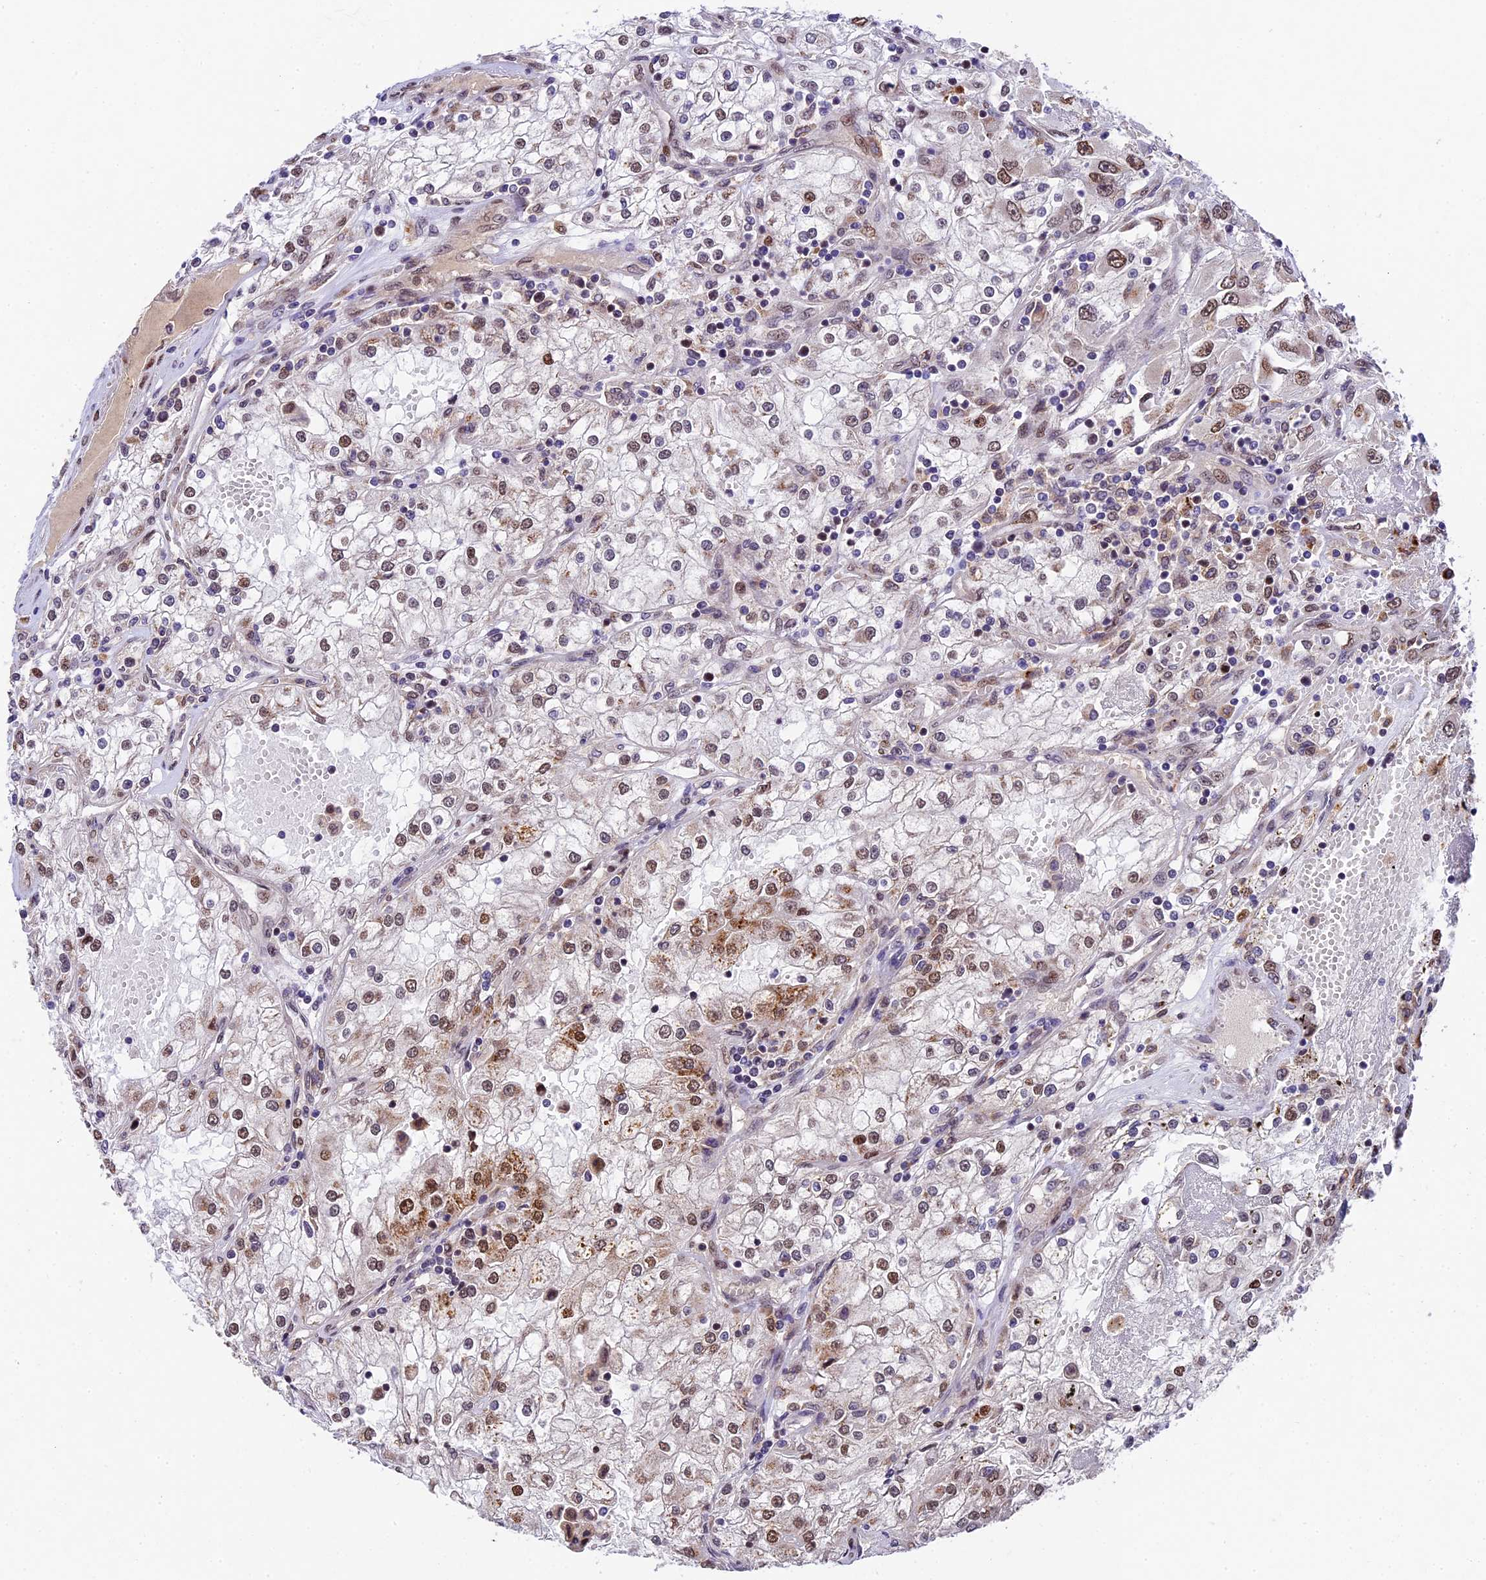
{"staining": {"intensity": "moderate", "quantity": ">75%", "location": "nuclear"}, "tissue": "renal cancer", "cell_type": "Tumor cells", "image_type": "cancer", "snomed": [{"axis": "morphology", "description": "Adenocarcinoma, NOS"}, {"axis": "topography", "description": "Kidney"}], "caption": "This micrograph reveals immunohistochemistry (IHC) staining of adenocarcinoma (renal), with medium moderate nuclear positivity in about >75% of tumor cells.", "gene": "CCSER1", "patient": {"sex": "female", "age": 52}}